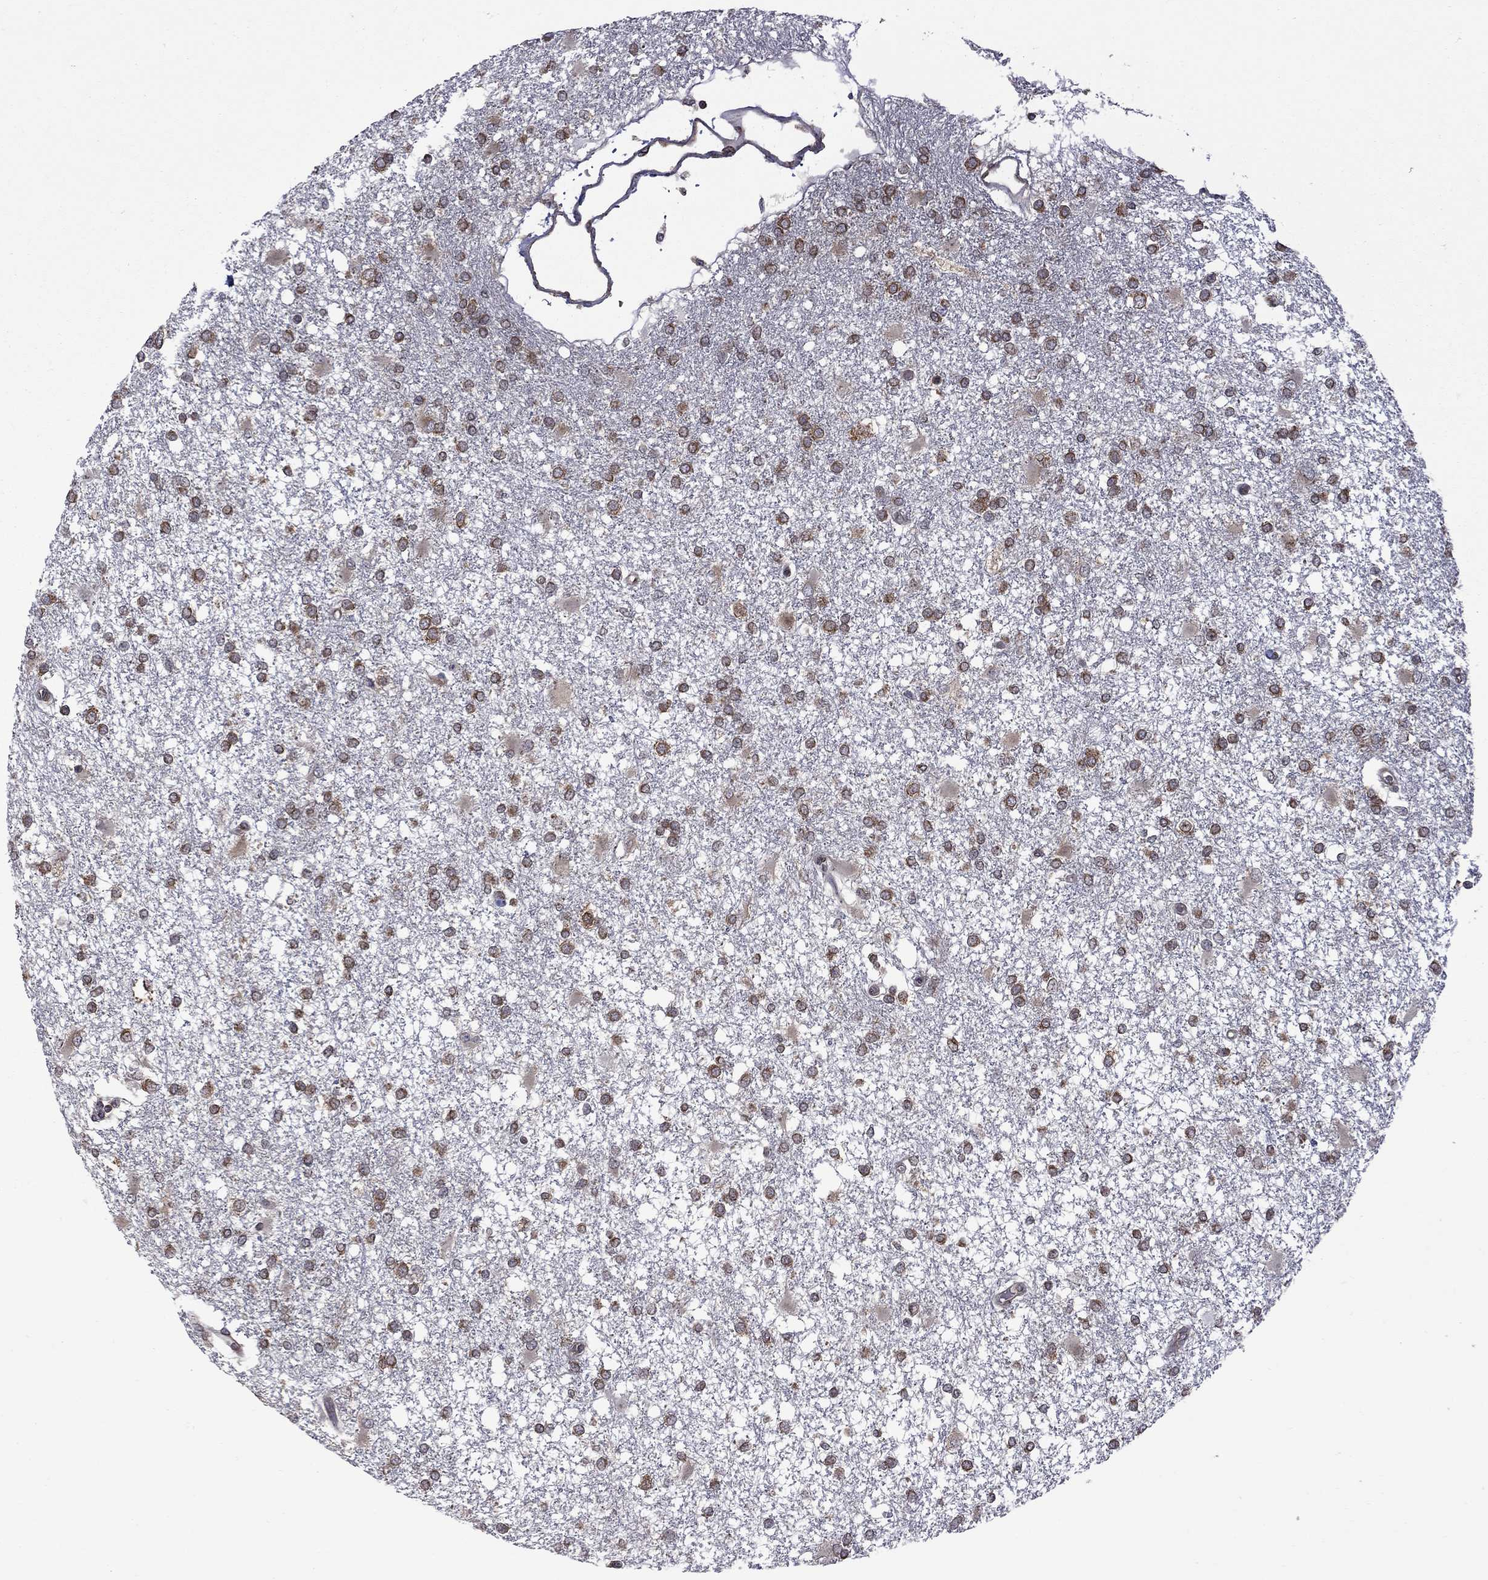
{"staining": {"intensity": "strong", "quantity": ">75%", "location": "cytoplasmic/membranous"}, "tissue": "glioma", "cell_type": "Tumor cells", "image_type": "cancer", "snomed": [{"axis": "morphology", "description": "Glioma, malignant, High grade"}, {"axis": "topography", "description": "Cerebral cortex"}], "caption": "Protein expression analysis of malignant glioma (high-grade) shows strong cytoplasmic/membranous staining in about >75% of tumor cells.", "gene": "NAA50", "patient": {"sex": "male", "age": 79}}